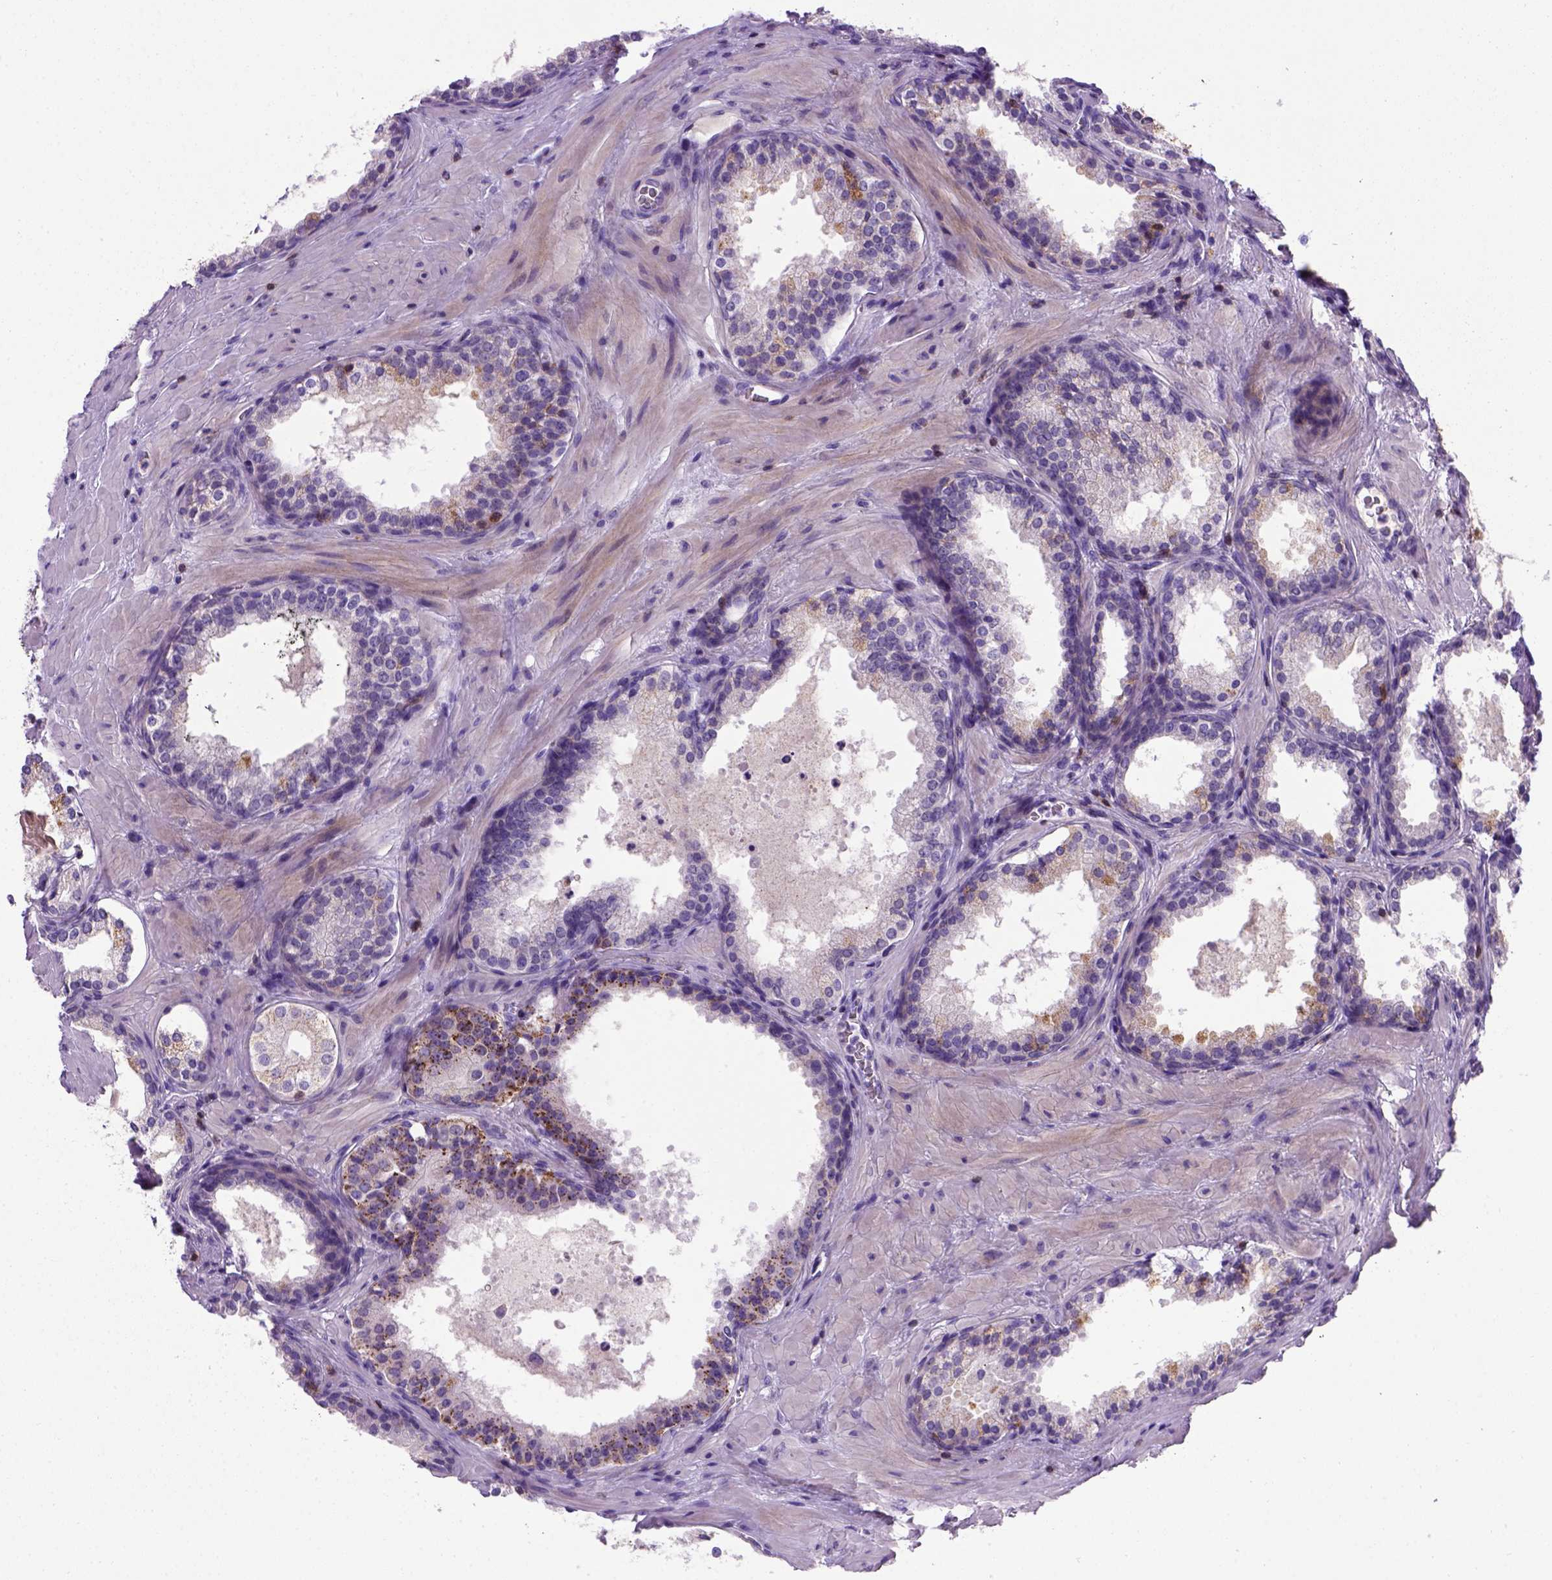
{"staining": {"intensity": "negative", "quantity": "none", "location": "none"}, "tissue": "prostate cancer", "cell_type": "Tumor cells", "image_type": "cancer", "snomed": [{"axis": "morphology", "description": "Adenocarcinoma, Low grade"}, {"axis": "topography", "description": "Prostate"}], "caption": "The immunohistochemistry (IHC) micrograph has no significant positivity in tumor cells of prostate cancer (adenocarcinoma (low-grade)) tissue.", "gene": "CD3E", "patient": {"sex": "male", "age": 56}}